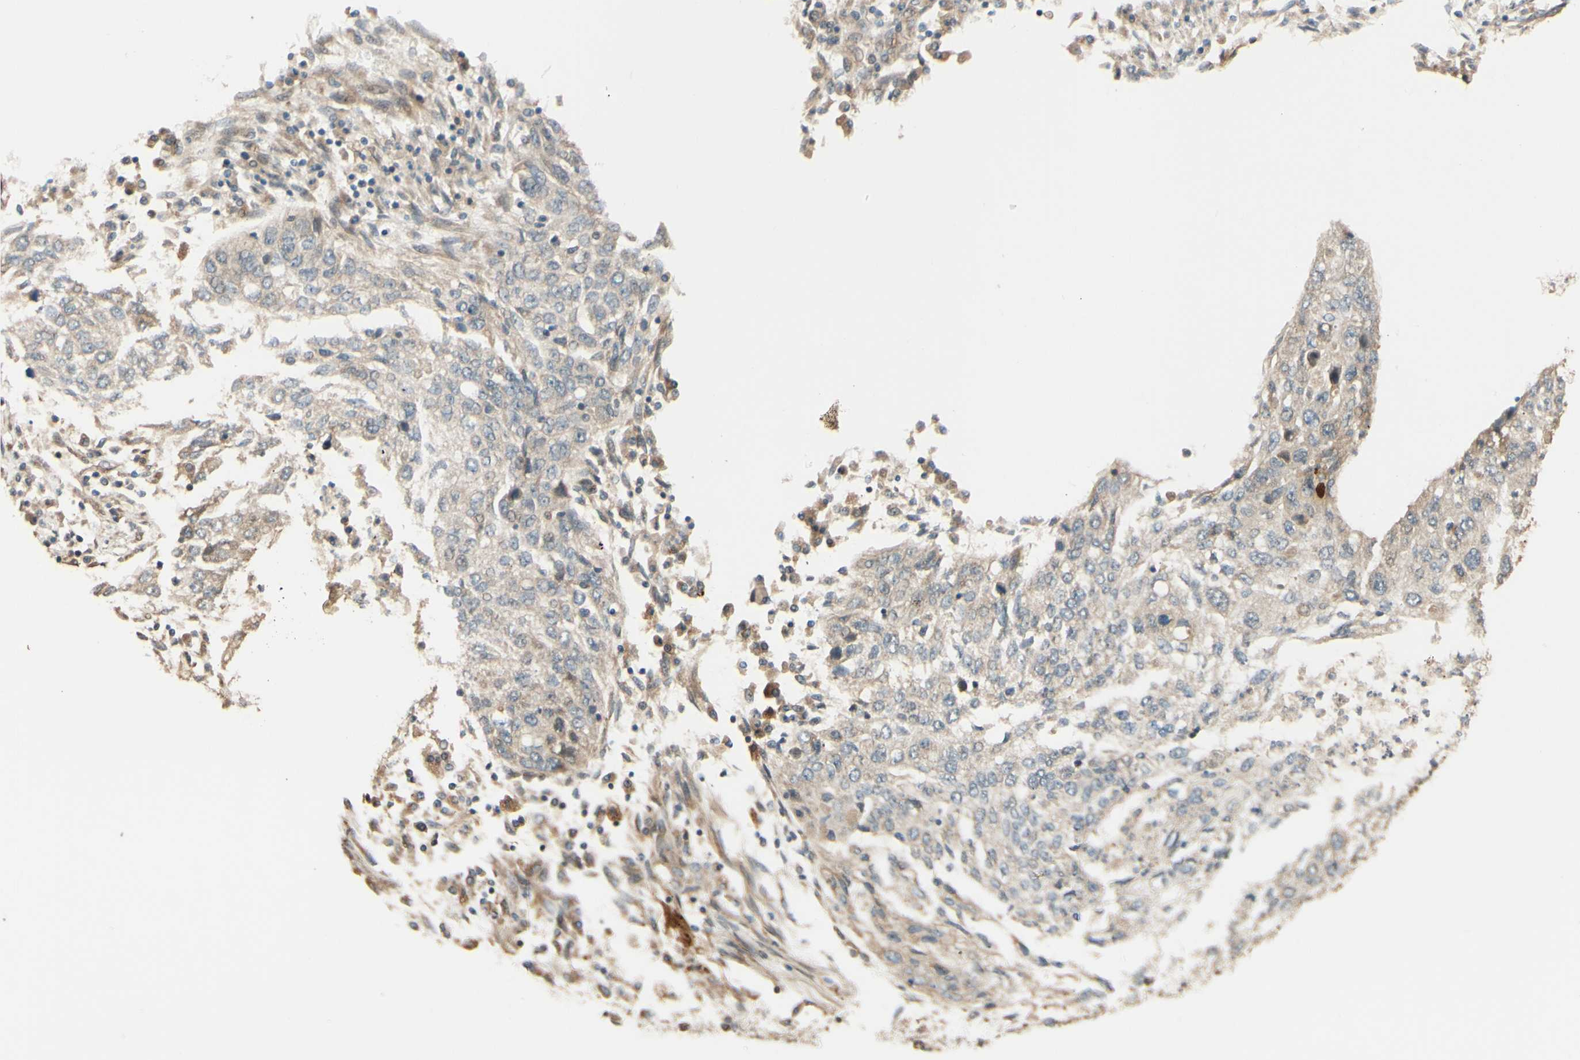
{"staining": {"intensity": "weak", "quantity": ">75%", "location": "cytoplasmic/membranous"}, "tissue": "lung cancer", "cell_type": "Tumor cells", "image_type": "cancer", "snomed": [{"axis": "morphology", "description": "Squamous cell carcinoma, NOS"}, {"axis": "topography", "description": "Lung"}], "caption": "Squamous cell carcinoma (lung) stained with a protein marker exhibits weak staining in tumor cells.", "gene": "RNF19A", "patient": {"sex": "female", "age": 63}}